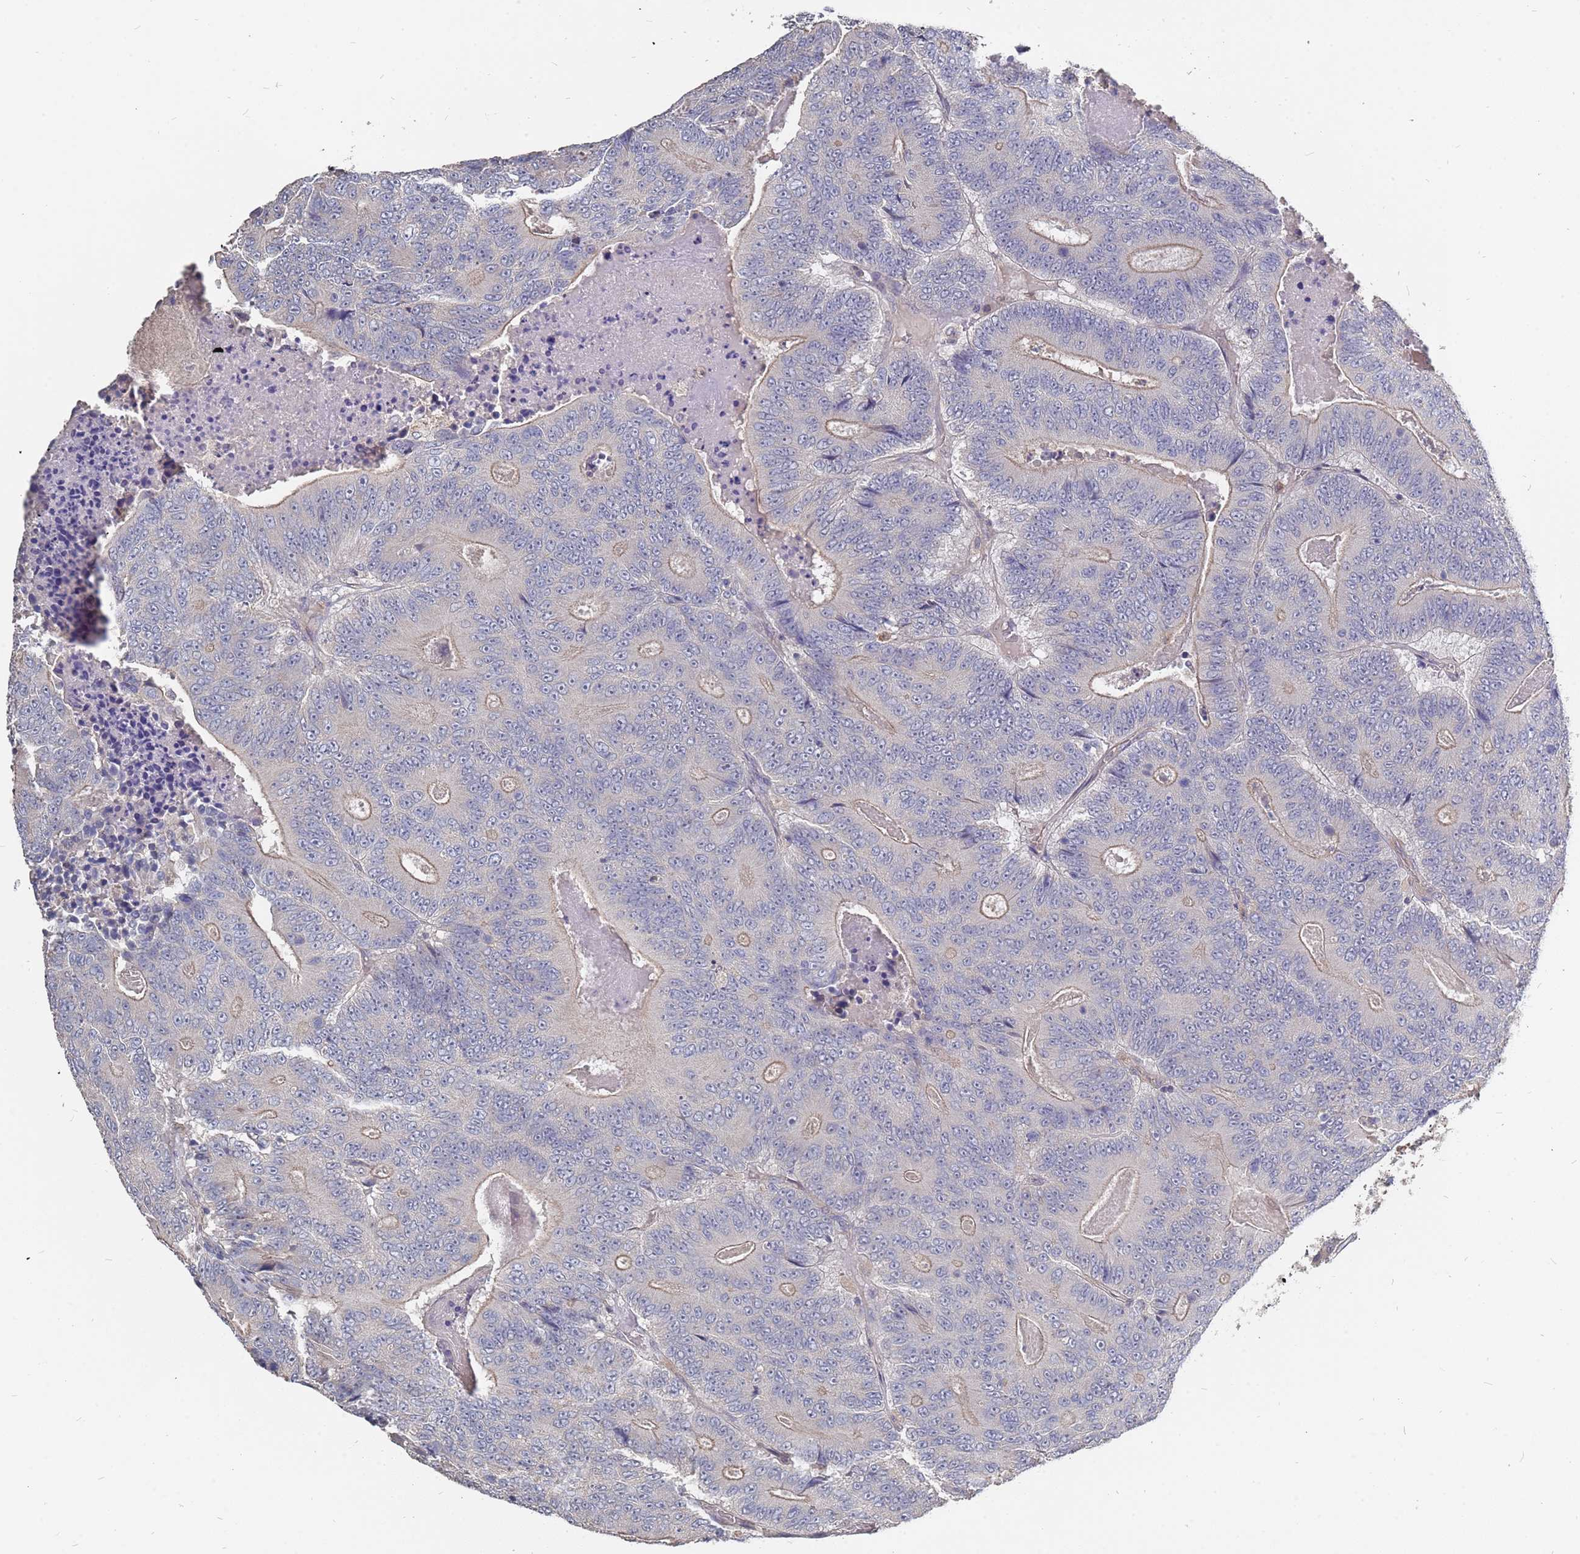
{"staining": {"intensity": "negative", "quantity": "none", "location": "none"}, "tissue": "colorectal cancer", "cell_type": "Tumor cells", "image_type": "cancer", "snomed": [{"axis": "morphology", "description": "Adenocarcinoma, NOS"}, {"axis": "topography", "description": "Colon"}], "caption": "IHC histopathology image of neoplastic tissue: human colorectal adenocarcinoma stained with DAB (3,3'-diaminobenzidine) demonstrates no significant protein expression in tumor cells.", "gene": "TCEANC2", "patient": {"sex": "male", "age": 83}}